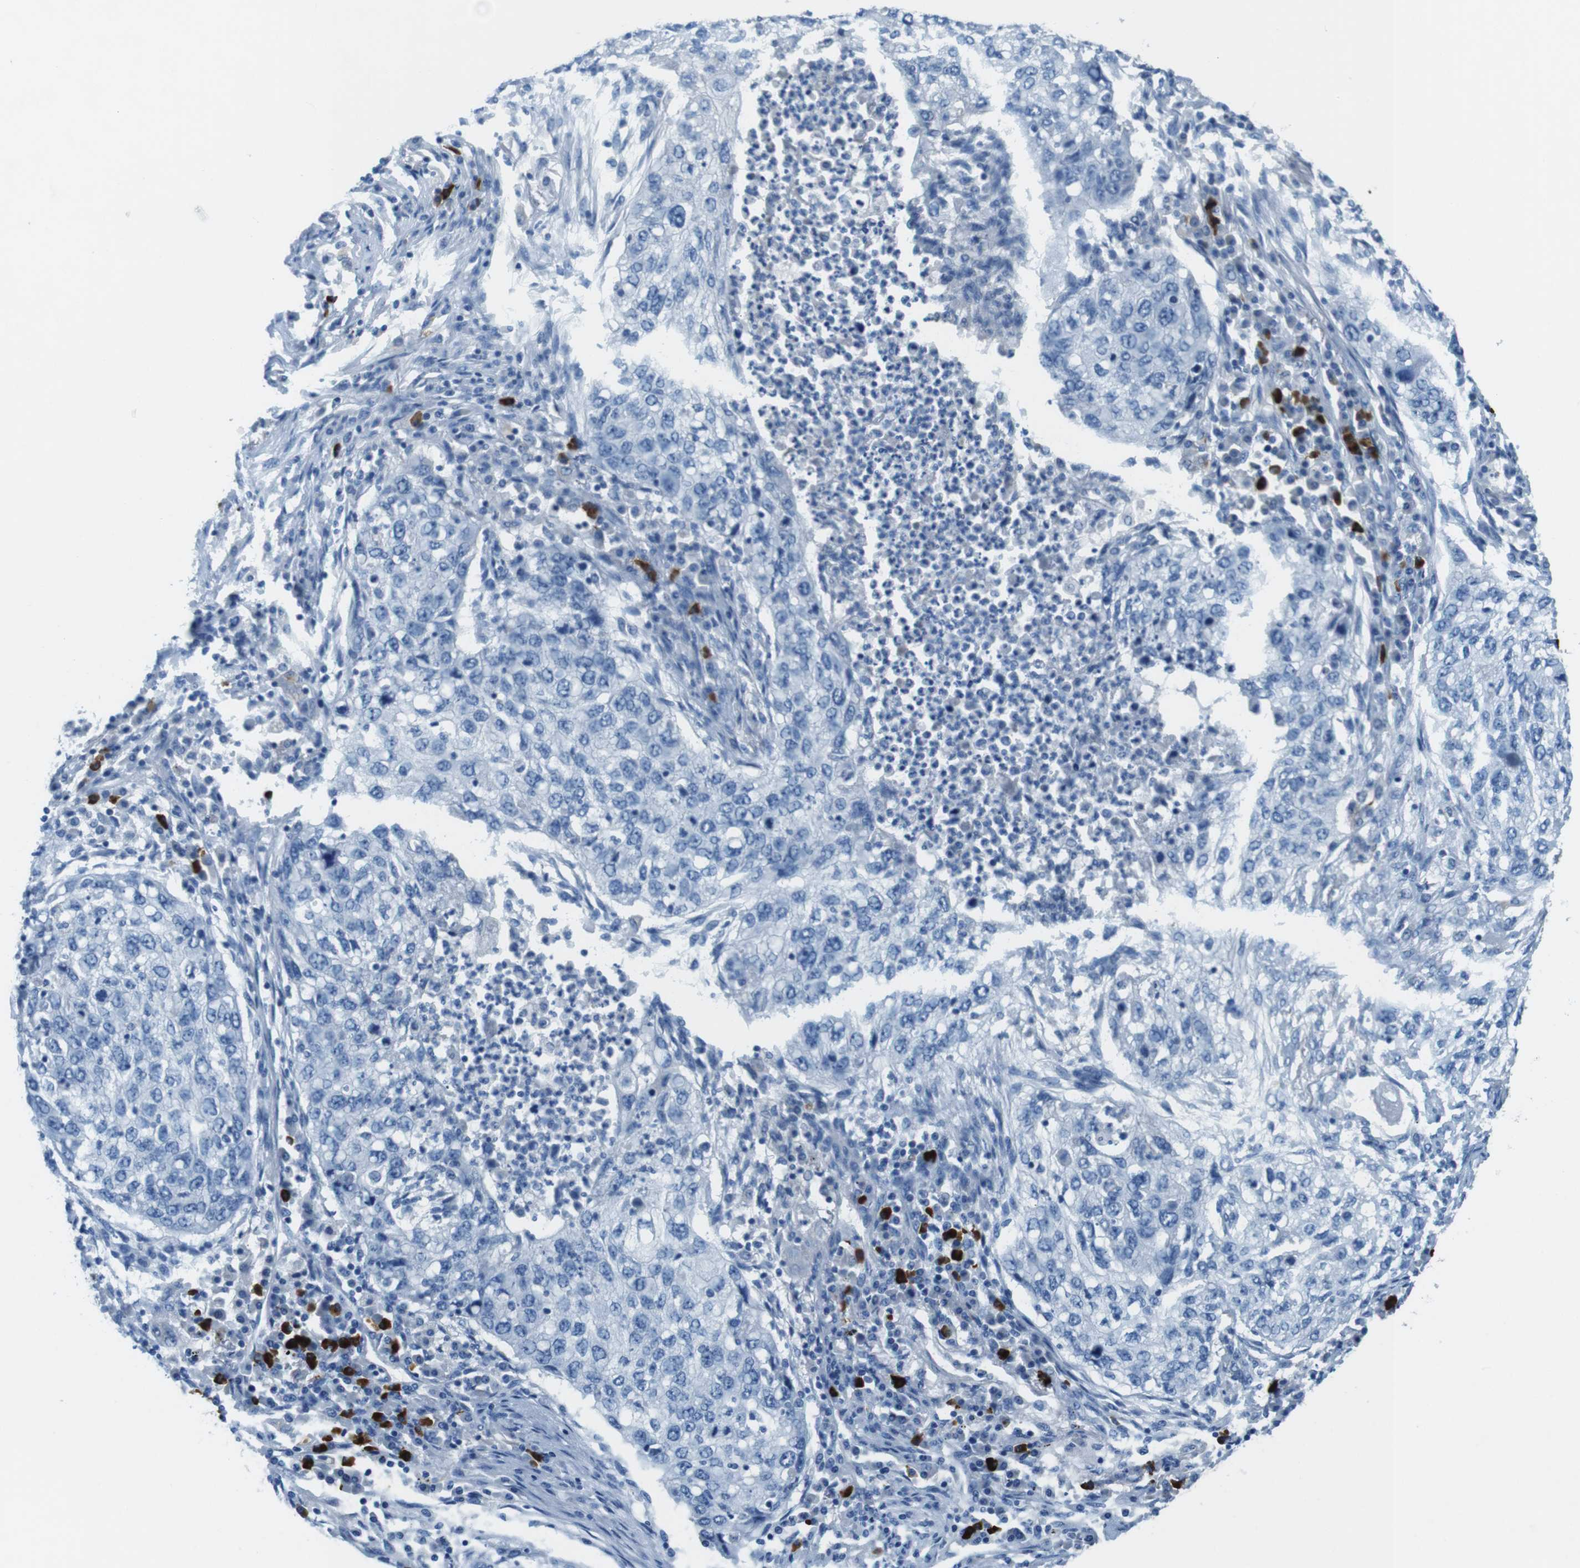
{"staining": {"intensity": "negative", "quantity": "none", "location": "none"}, "tissue": "lung cancer", "cell_type": "Tumor cells", "image_type": "cancer", "snomed": [{"axis": "morphology", "description": "Squamous cell carcinoma, NOS"}, {"axis": "topography", "description": "Lung"}], "caption": "This is a histopathology image of IHC staining of lung squamous cell carcinoma, which shows no positivity in tumor cells. The staining is performed using DAB brown chromogen with nuclei counter-stained in using hematoxylin.", "gene": "SLC35A3", "patient": {"sex": "female", "age": 63}}